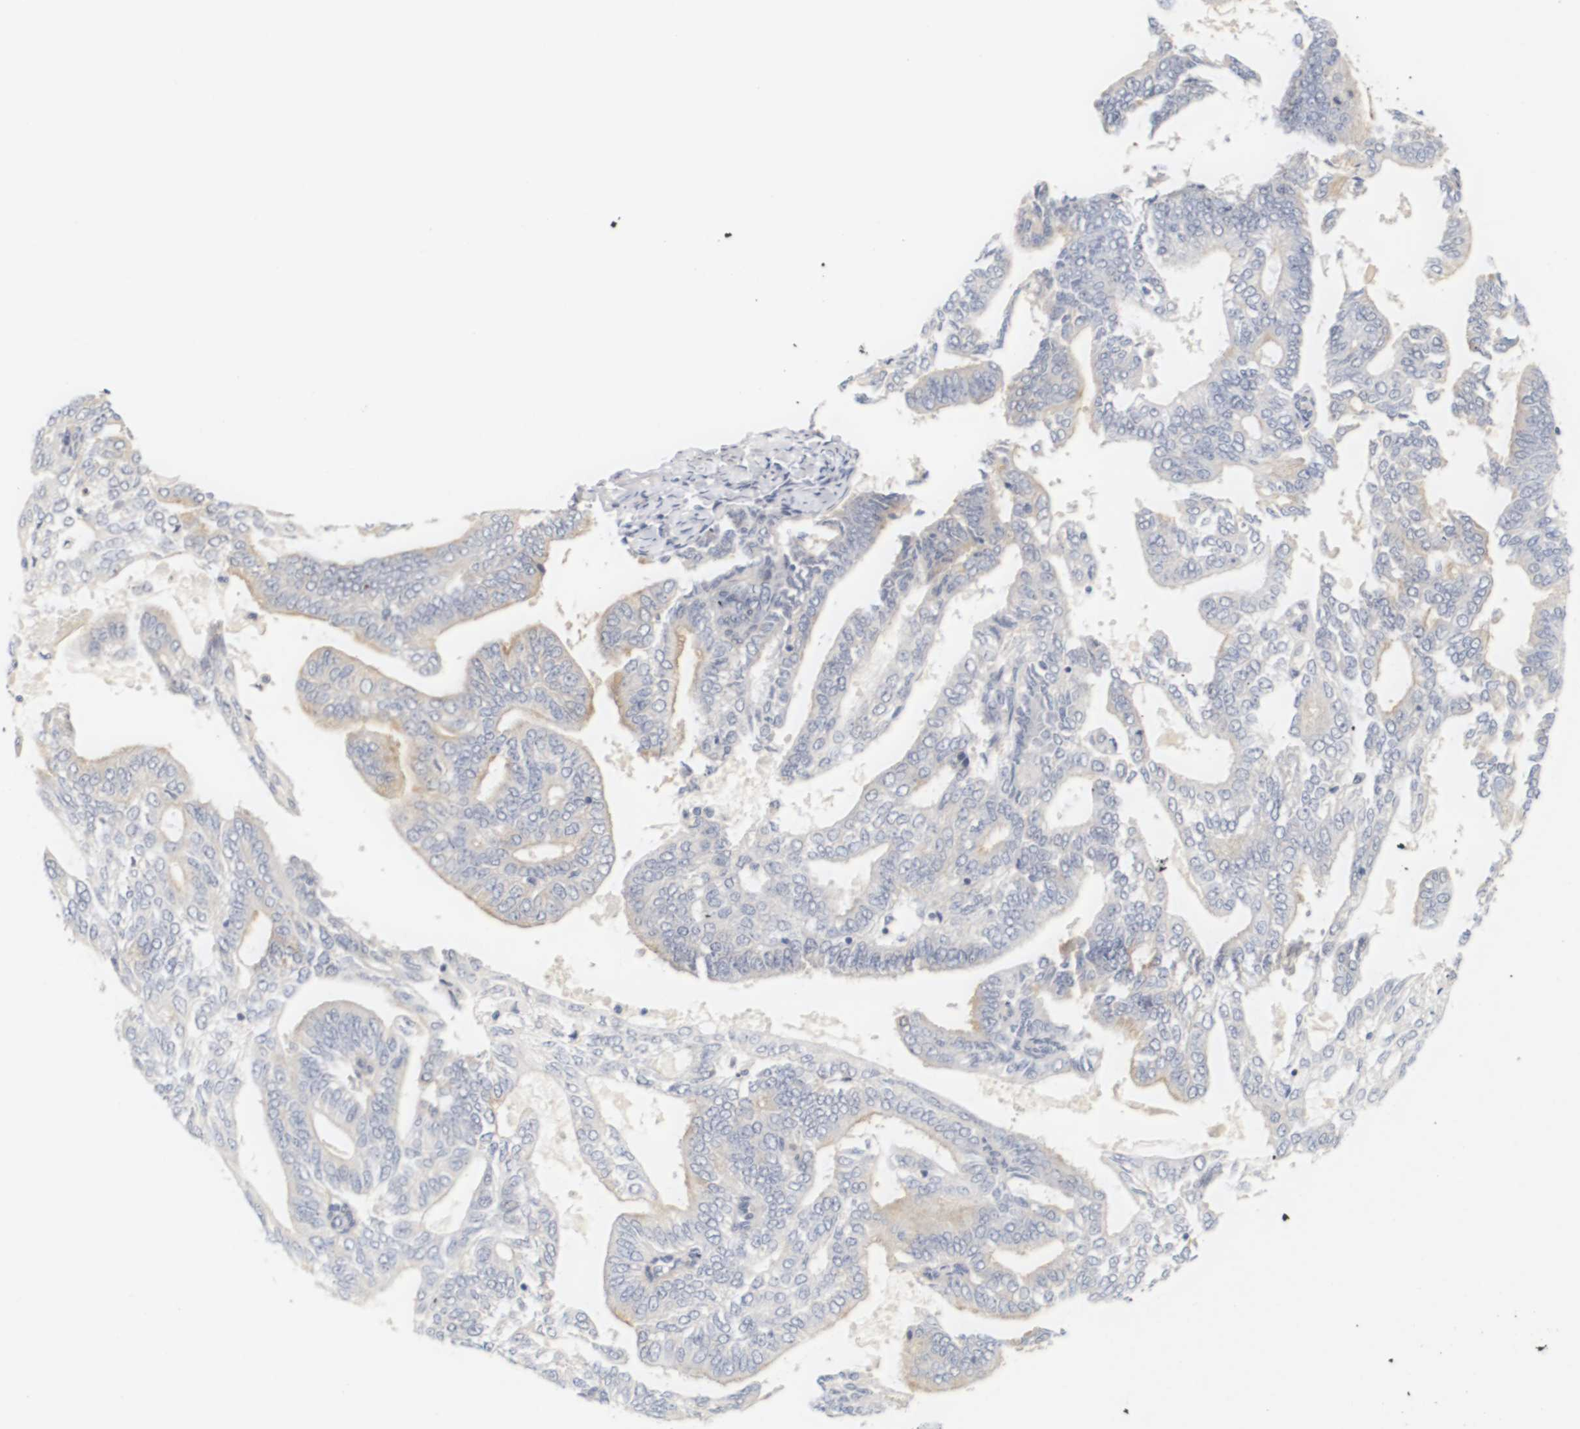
{"staining": {"intensity": "weak", "quantity": "25%-75%", "location": "cytoplasmic/membranous"}, "tissue": "endometrial cancer", "cell_type": "Tumor cells", "image_type": "cancer", "snomed": [{"axis": "morphology", "description": "Adenocarcinoma, NOS"}, {"axis": "topography", "description": "Endometrium"}], "caption": "This is an image of immunohistochemistry (IHC) staining of endometrial cancer (adenocarcinoma), which shows weak staining in the cytoplasmic/membranous of tumor cells.", "gene": "CYB561", "patient": {"sex": "female", "age": 58}}